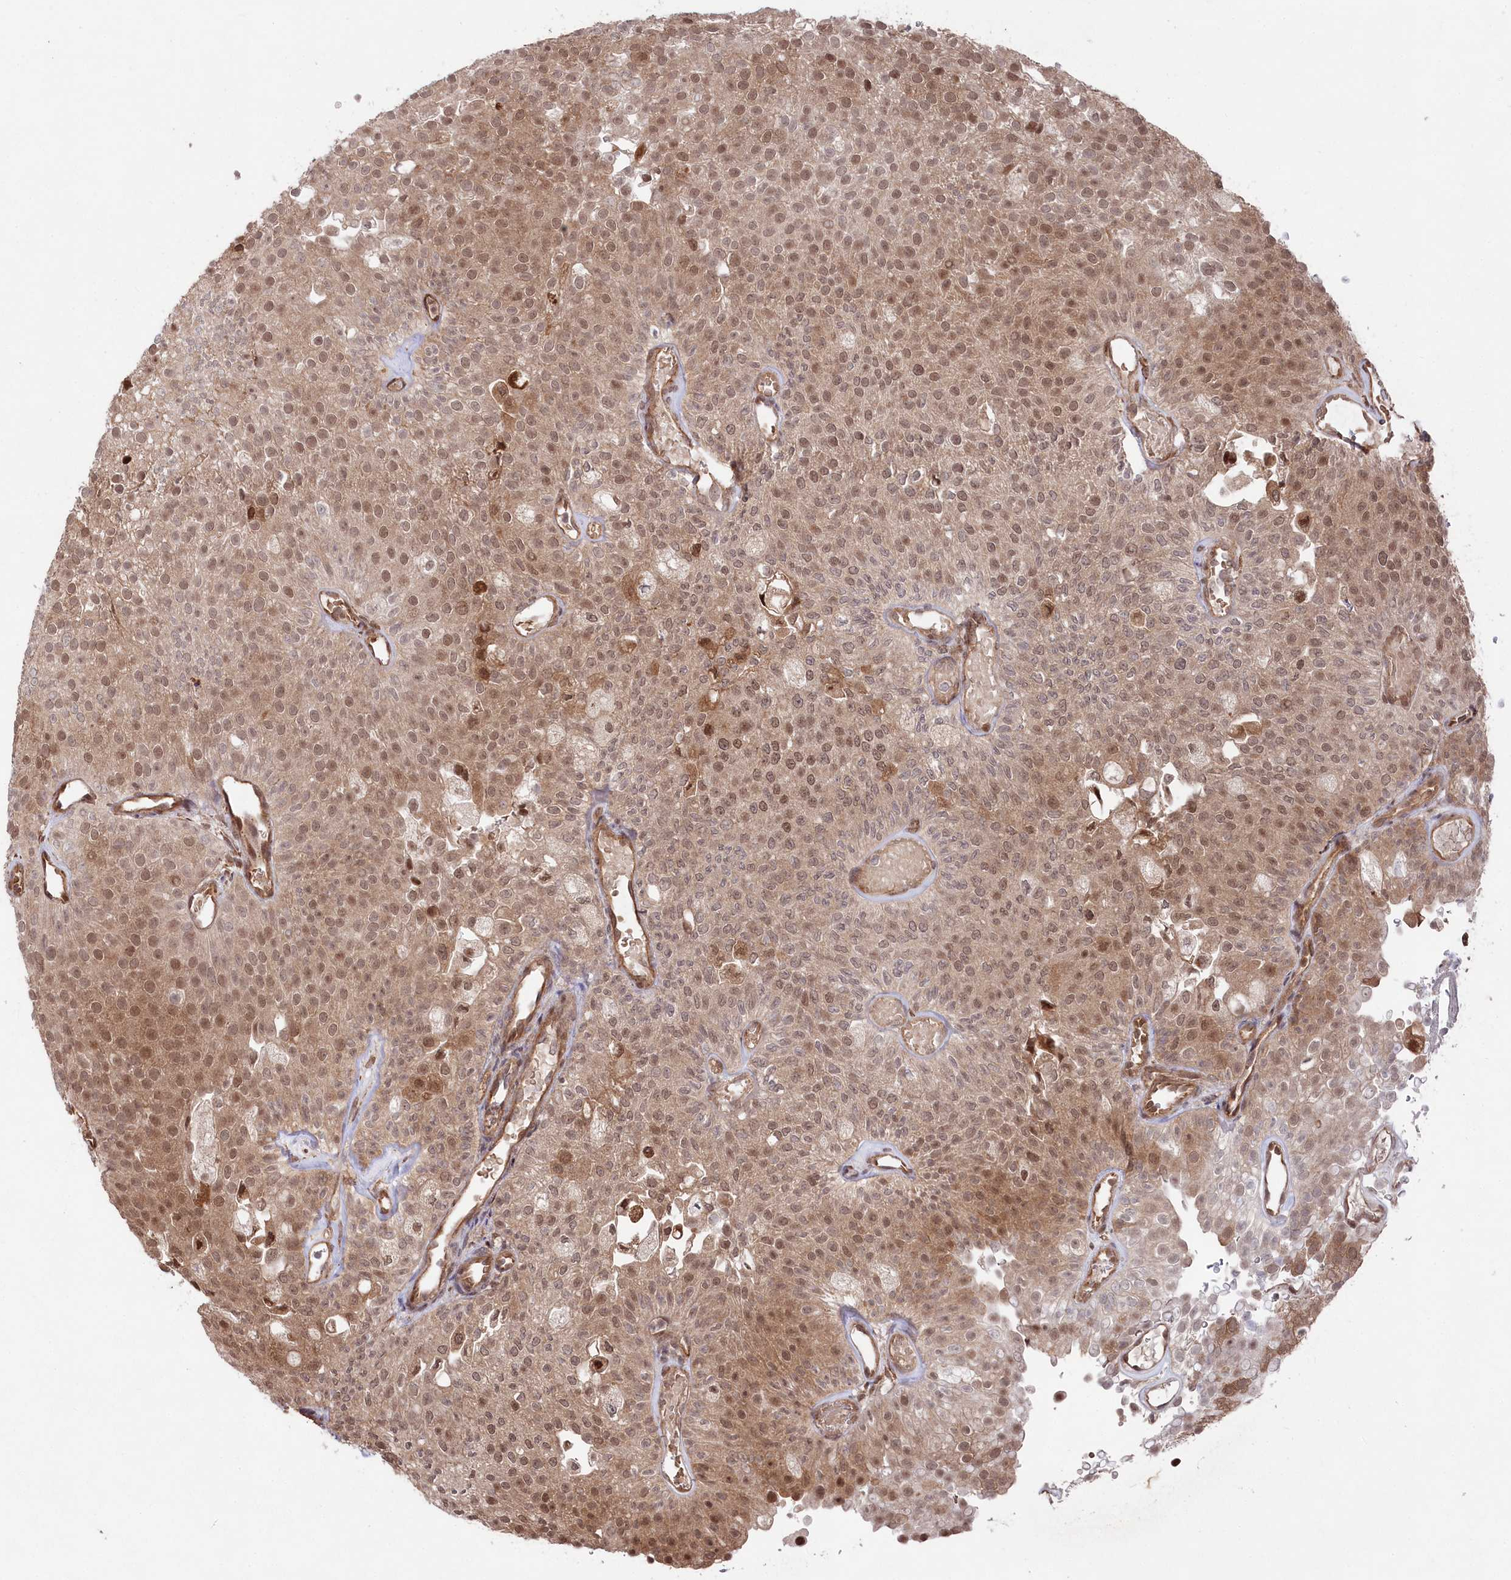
{"staining": {"intensity": "moderate", "quantity": ">75%", "location": "cytoplasmic/membranous,nuclear"}, "tissue": "urothelial cancer", "cell_type": "Tumor cells", "image_type": "cancer", "snomed": [{"axis": "morphology", "description": "Urothelial carcinoma, Low grade"}, {"axis": "topography", "description": "Urinary bladder"}], "caption": "High-magnification brightfield microscopy of low-grade urothelial carcinoma stained with DAB (3,3'-diaminobenzidine) (brown) and counterstained with hematoxylin (blue). tumor cells exhibit moderate cytoplasmic/membranous and nuclear staining is identified in approximately>75% of cells. The protein is shown in brown color, while the nuclei are stained blue.", "gene": "PSMA1", "patient": {"sex": "male", "age": 78}}